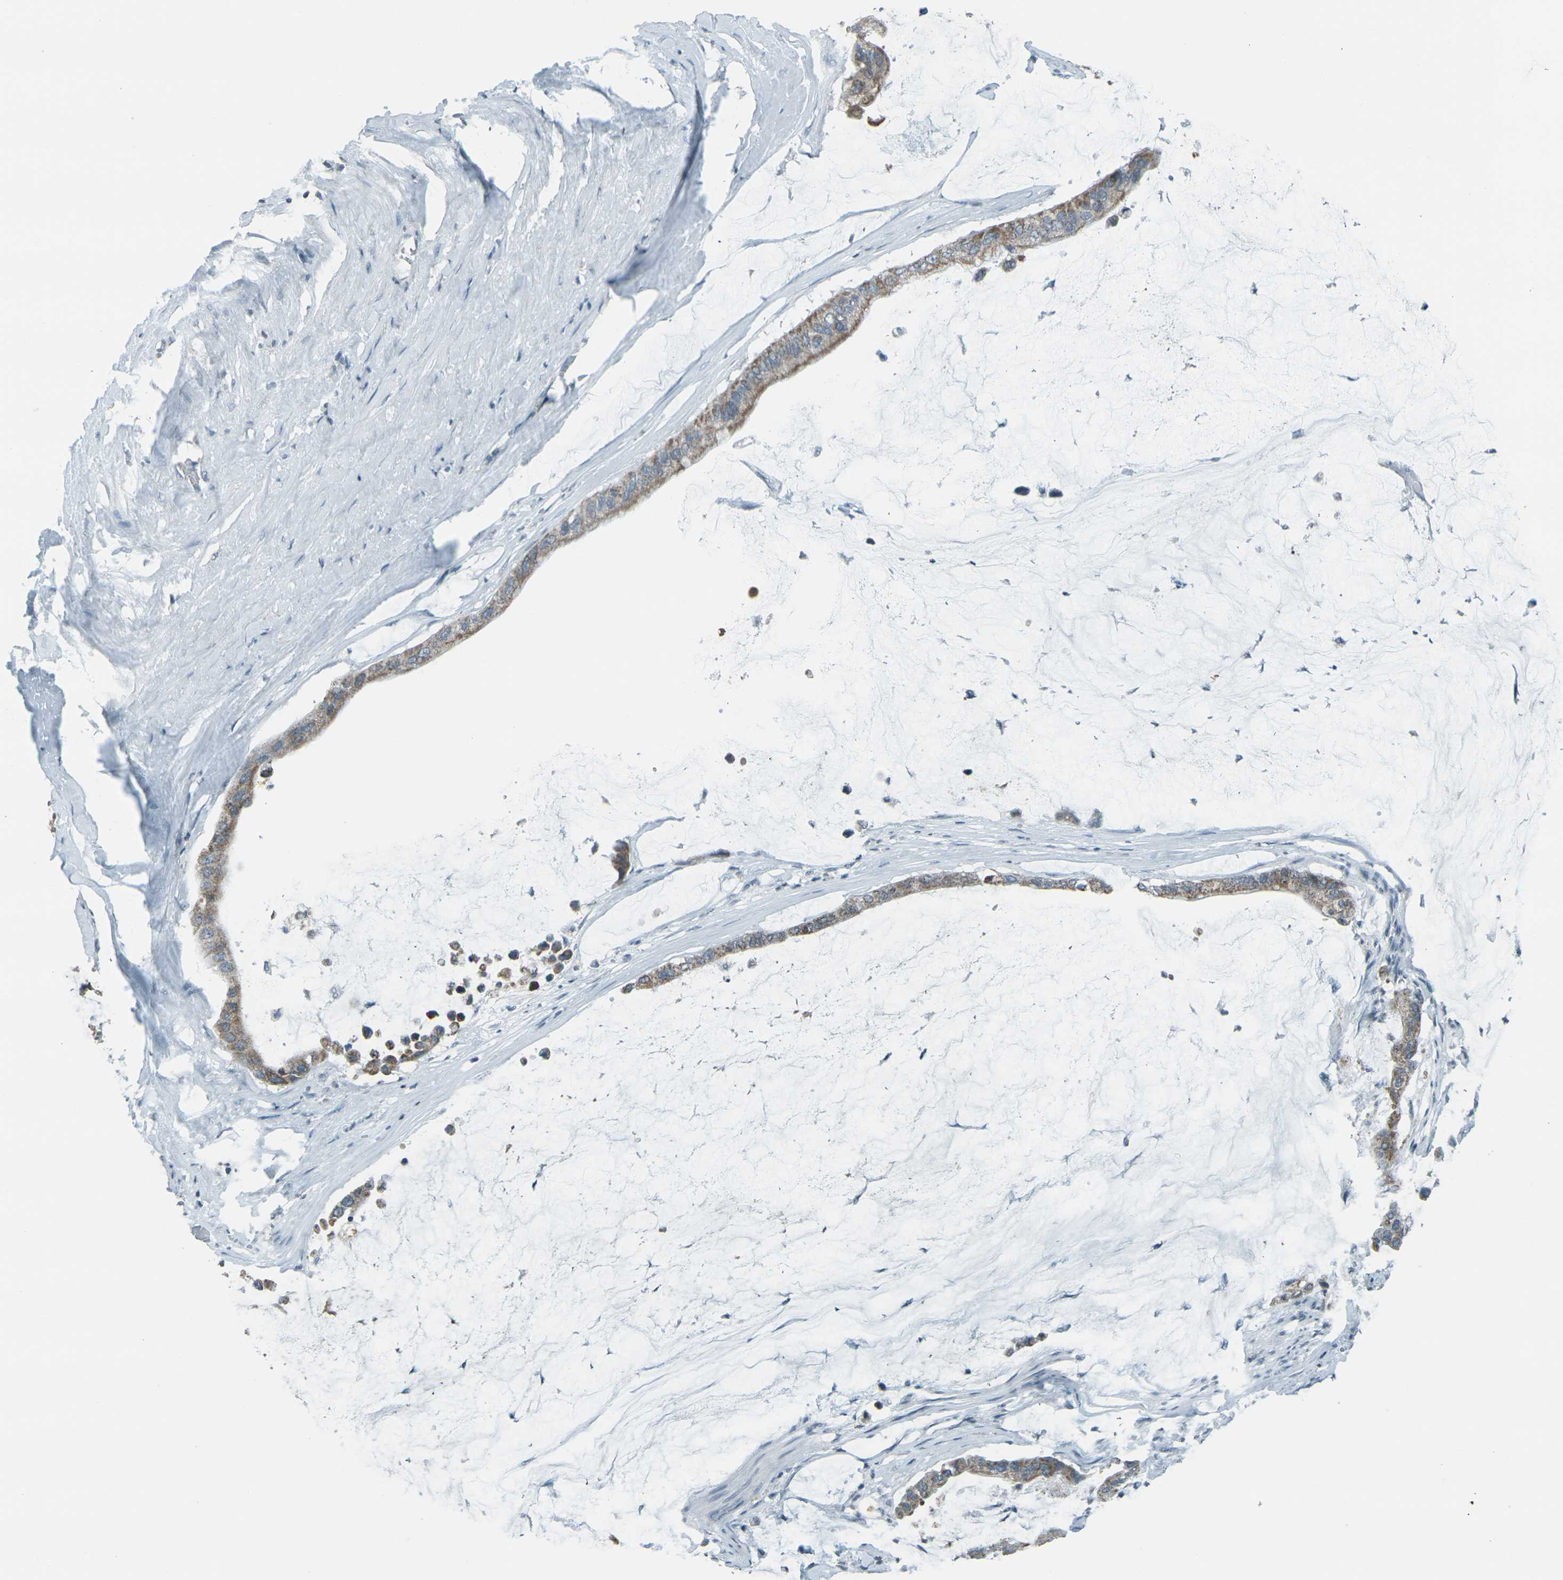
{"staining": {"intensity": "weak", "quantity": ">75%", "location": "cytoplasmic/membranous"}, "tissue": "pancreatic cancer", "cell_type": "Tumor cells", "image_type": "cancer", "snomed": [{"axis": "morphology", "description": "Adenocarcinoma, NOS"}, {"axis": "topography", "description": "Pancreas"}], "caption": "A low amount of weak cytoplasmic/membranous staining is identified in about >75% of tumor cells in adenocarcinoma (pancreatic) tissue.", "gene": "H2BC1", "patient": {"sex": "male", "age": 41}}